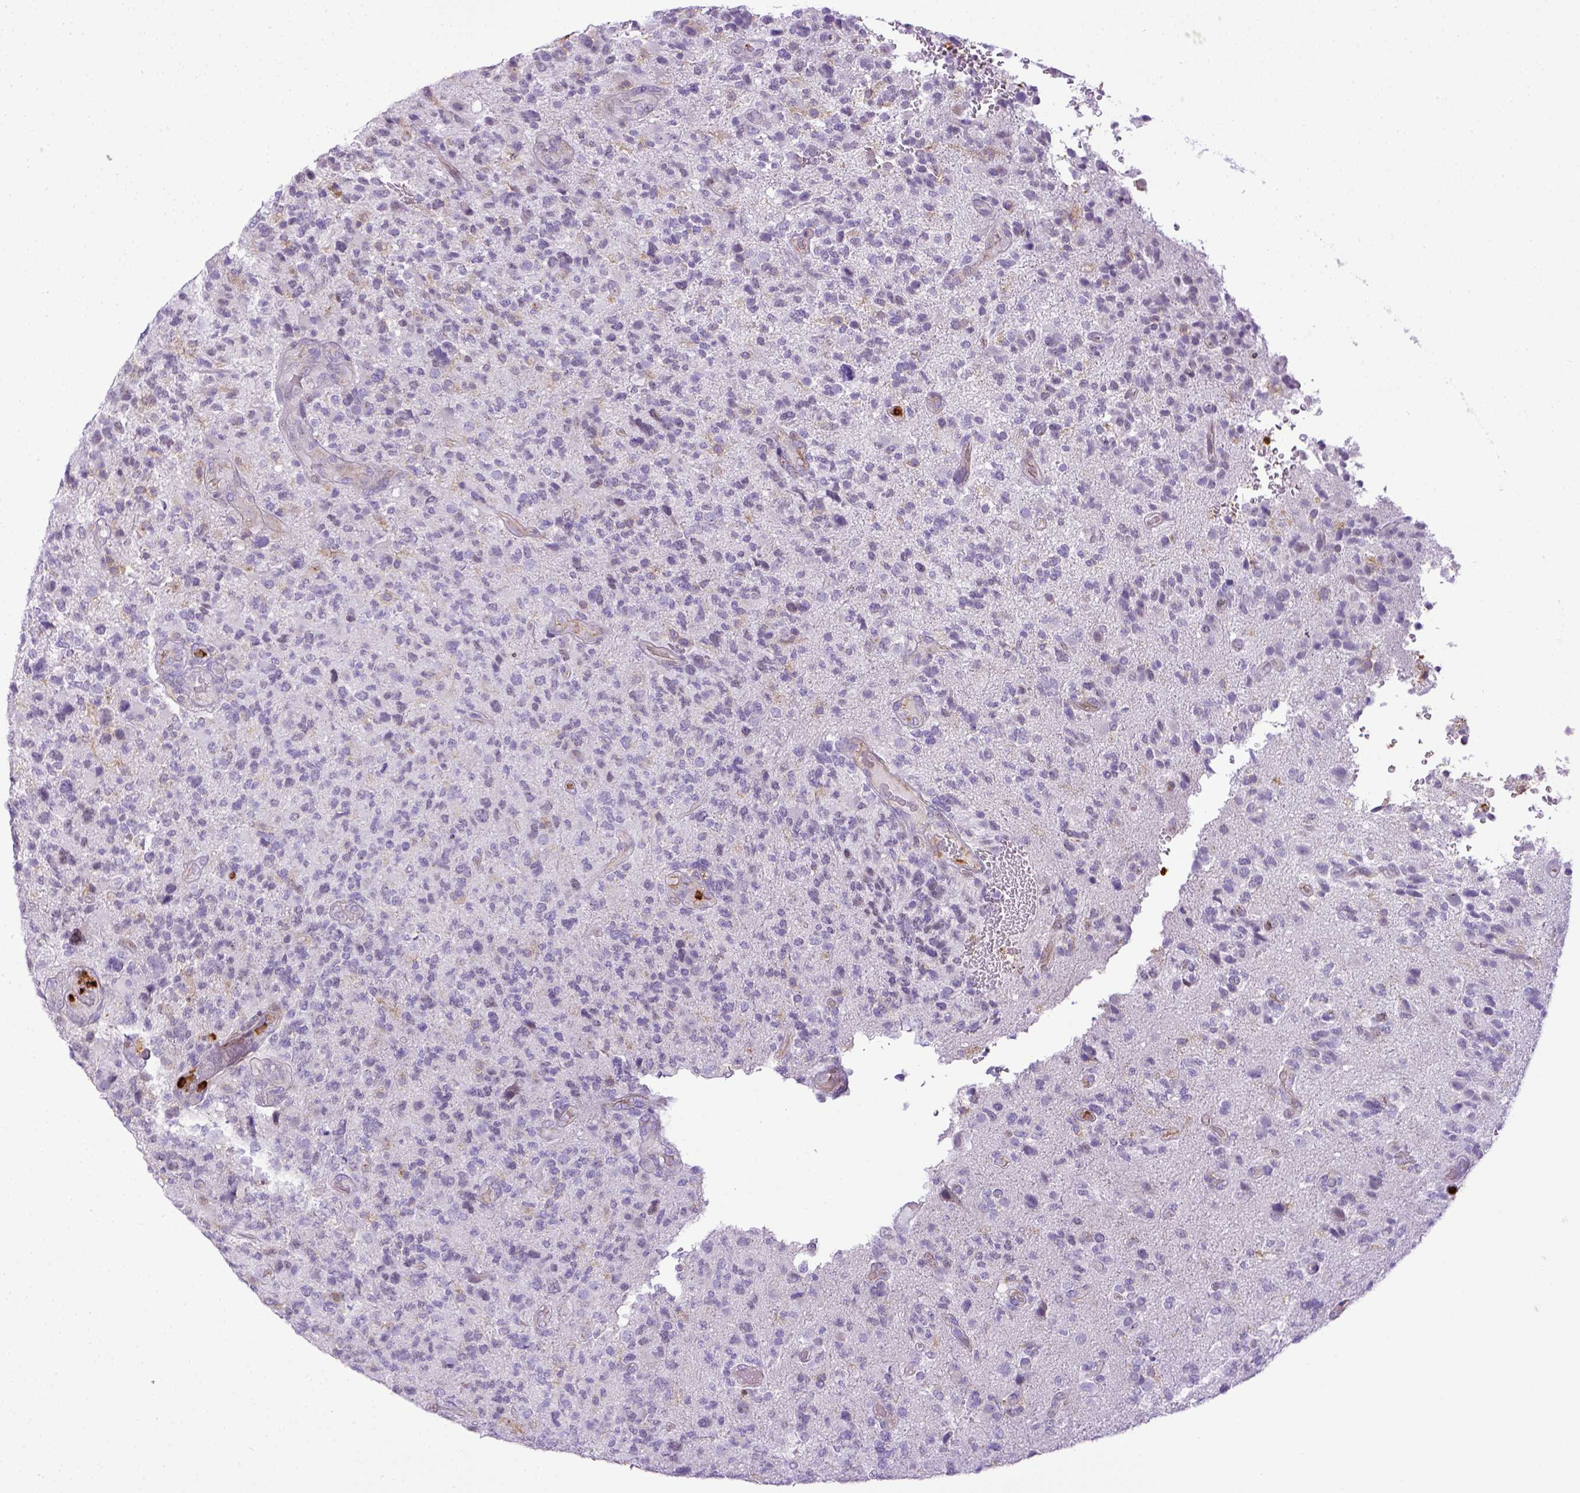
{"staining": {"intensity": "negative", "quantity": "none", "location": "none"}, "tissue": "glioma", "cell_type": "Tumor cells", "image_type": "cancer", "snomed": [{"axis": "morphology", "description": "Glioma, malignant, High grade"}, {"axis": "topography", "description": "Brain"}], "caption": "Immunohistochemical staining of malignant glioma (high-grade) shows no significant expression in tumor cells.", "gene": "ITGAM", "patient": {"sex": "female", "age": 71}}